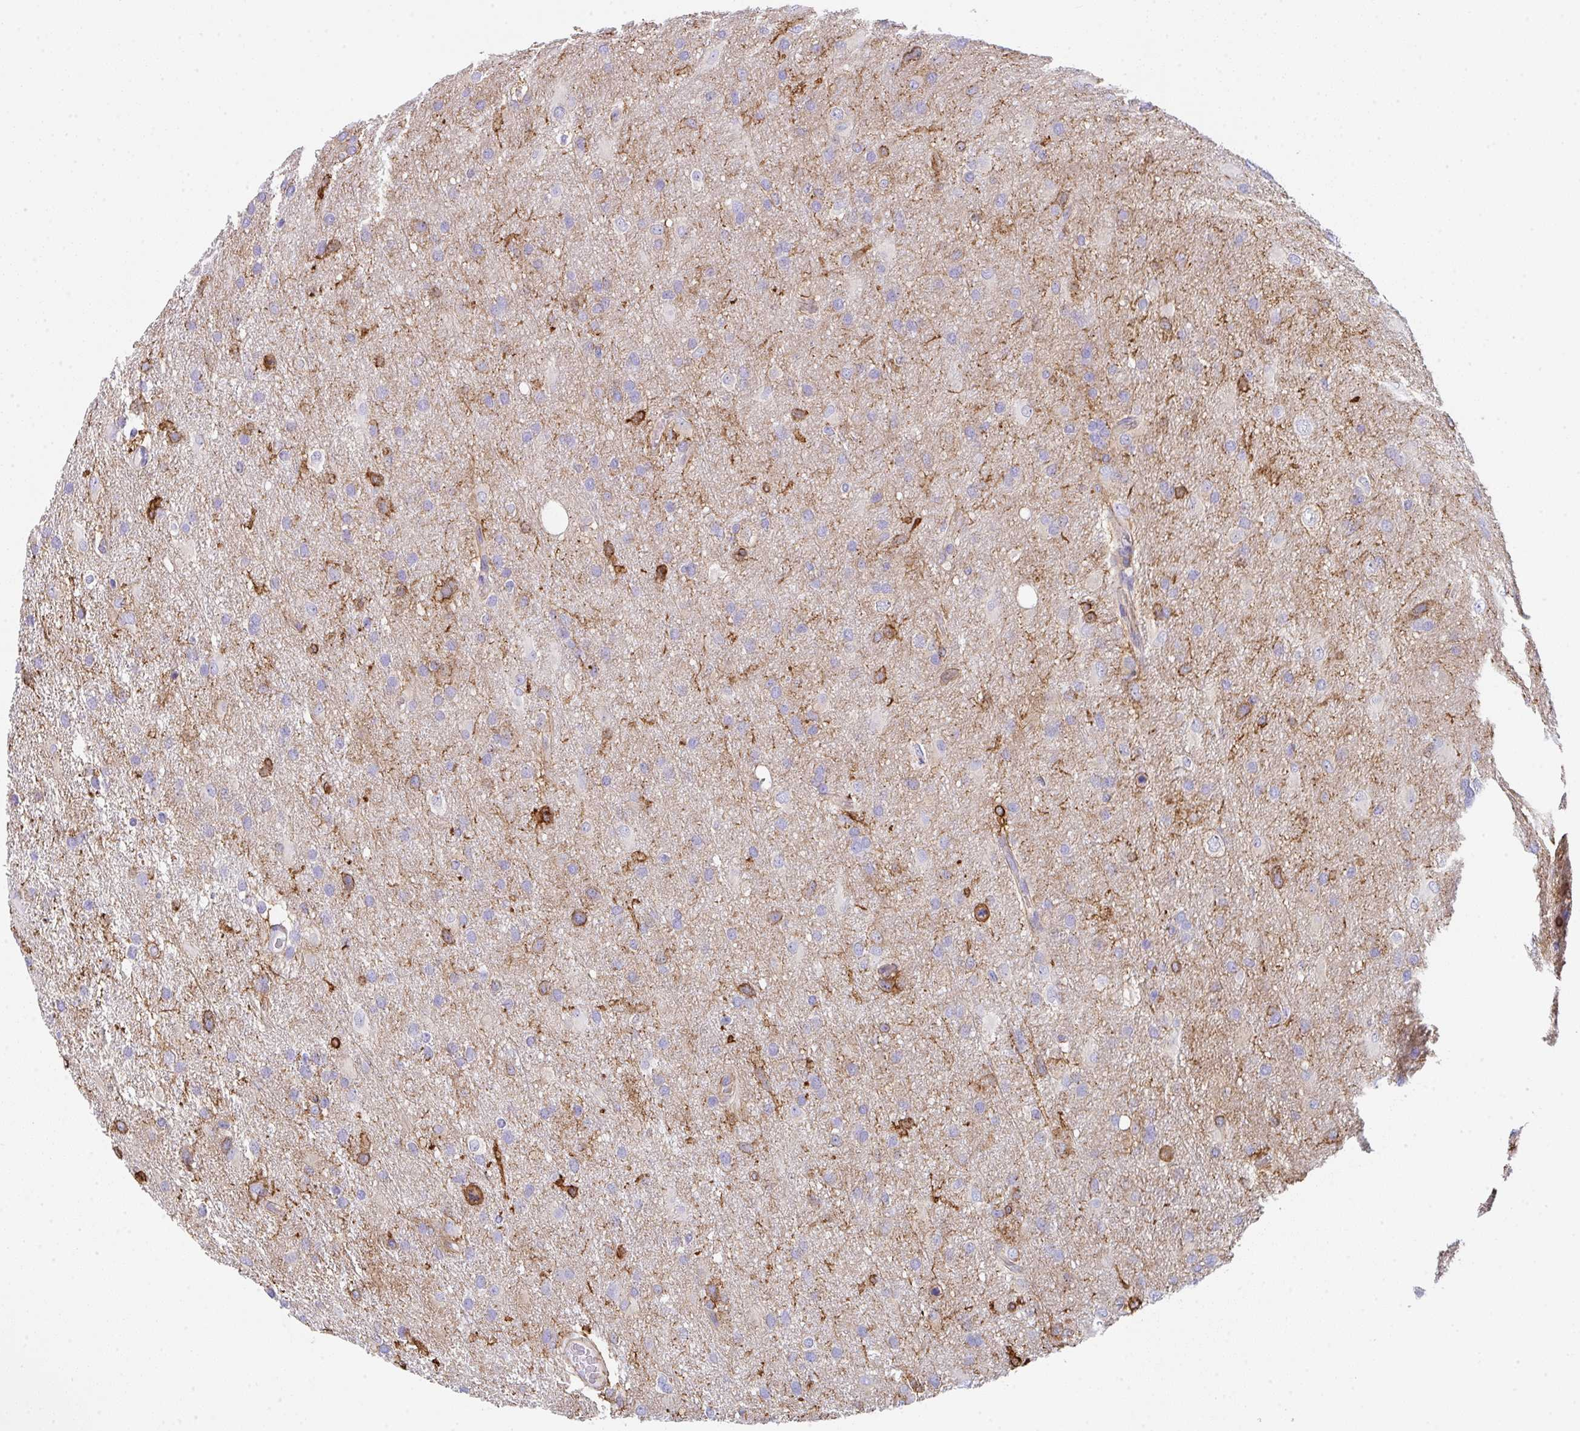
{"staining": {"intensity": "moderate", "quantity": "<25%", "location": "cytoplasmic/membranous"}, "tissue": "glioma", "cell_type": "Tumor cells", "image_type": "cancer", "snomed": [{"axis": "morphology", "description": "Glioma, malignant, High grade"}, {"axis": "topography", "description": "Brain"}], "caption": "Moderate cytoplasmic/membranous protein staining is appreciated in approximately <25% of tumor cells in glioma.", "gene": "DBN1", "patient": {"sex": "male", "age": 53}}